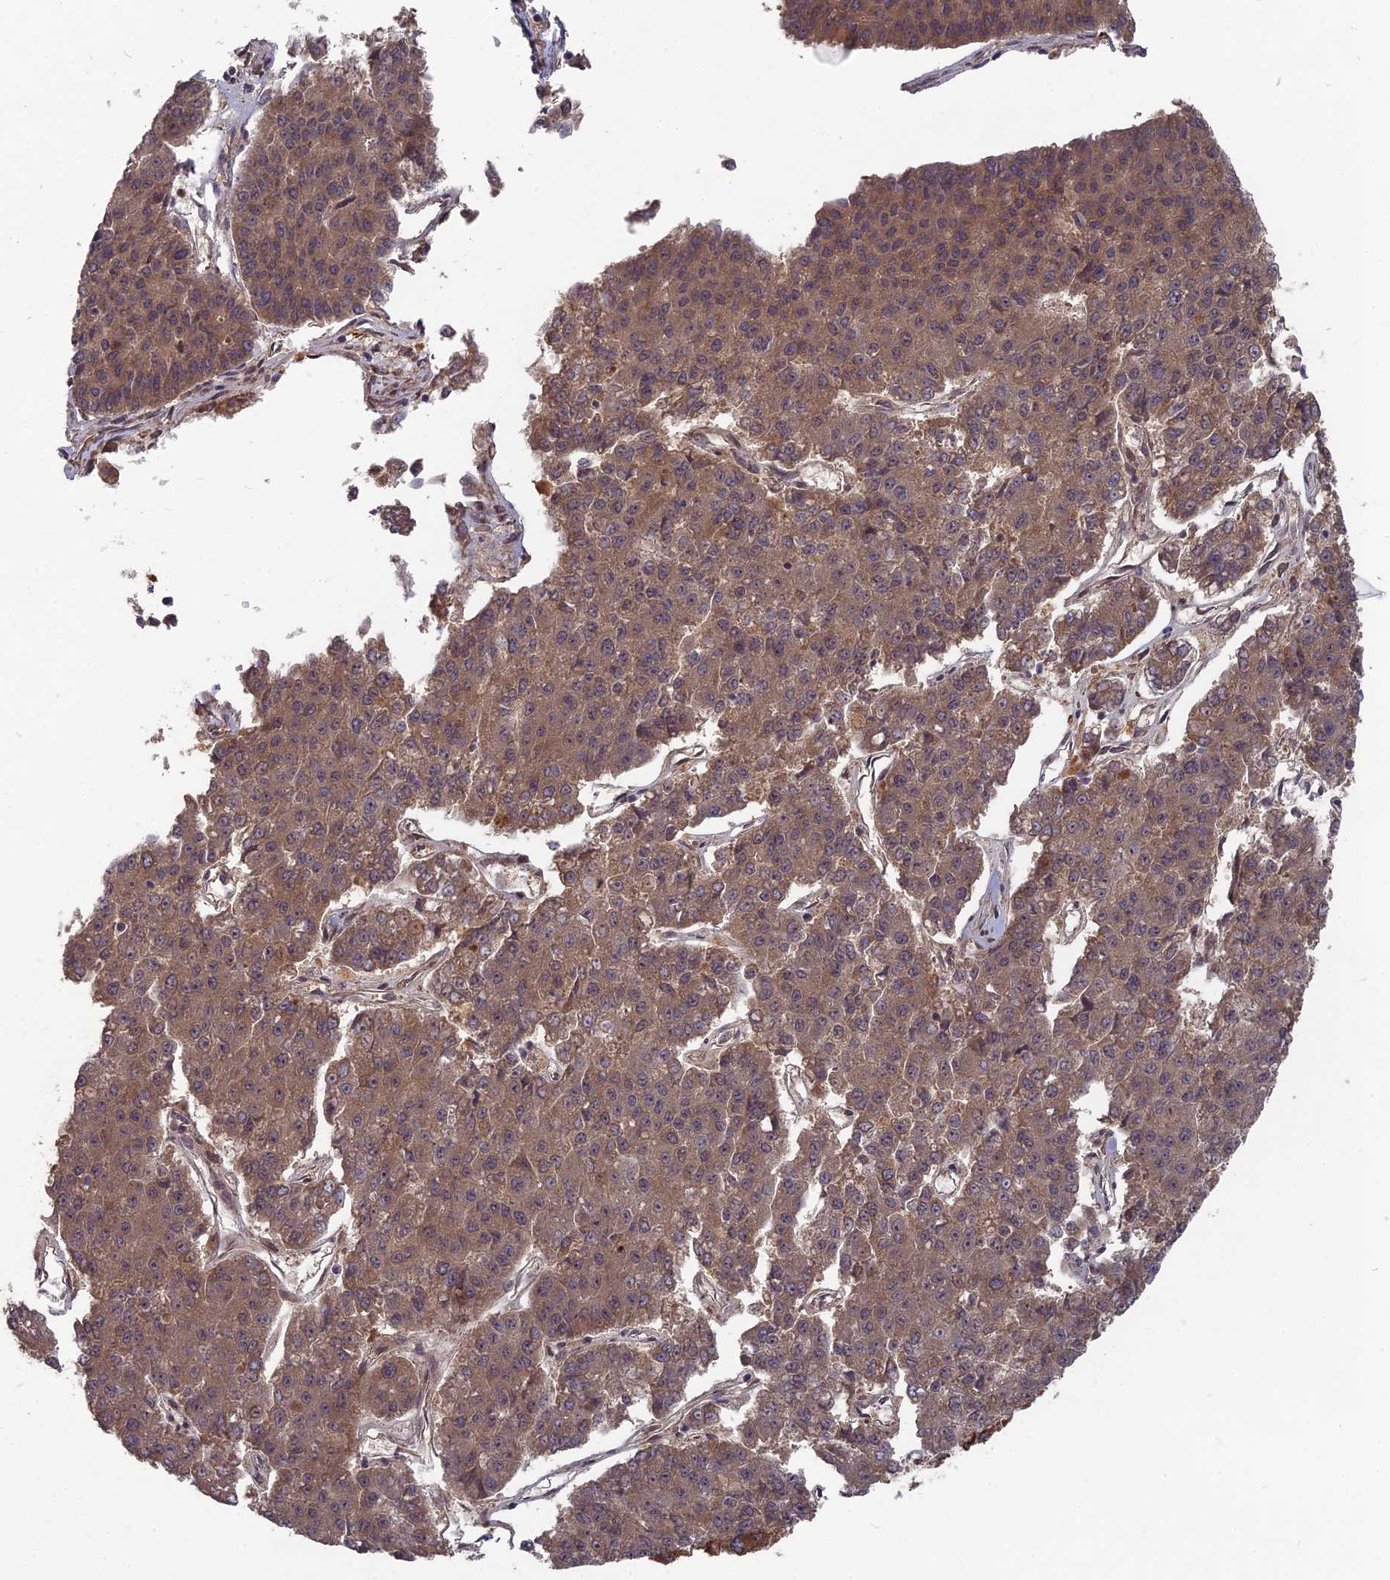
{"staining": {"intensity": "moderate", "quantity": ">75%", "location": "cytoplasmic/membranous"}, "tissue": "pancreatic cancer", "cell_type": "Tumor cells", "image_type": "cancer", "snomed": [{"axis": "morphology", "description": "Adenocarcinoma, NOS"}, {"axis": "topography", "description": "Pancreas"}], "caption": "A micrograph of adenocarcinoma (pancreatic) stained for a protein reveals moderate cytoplasmic/membranous brown staining in tumor cells.", "gene": "TMUB2", "patient": {"sex": "male", "age": 50}}